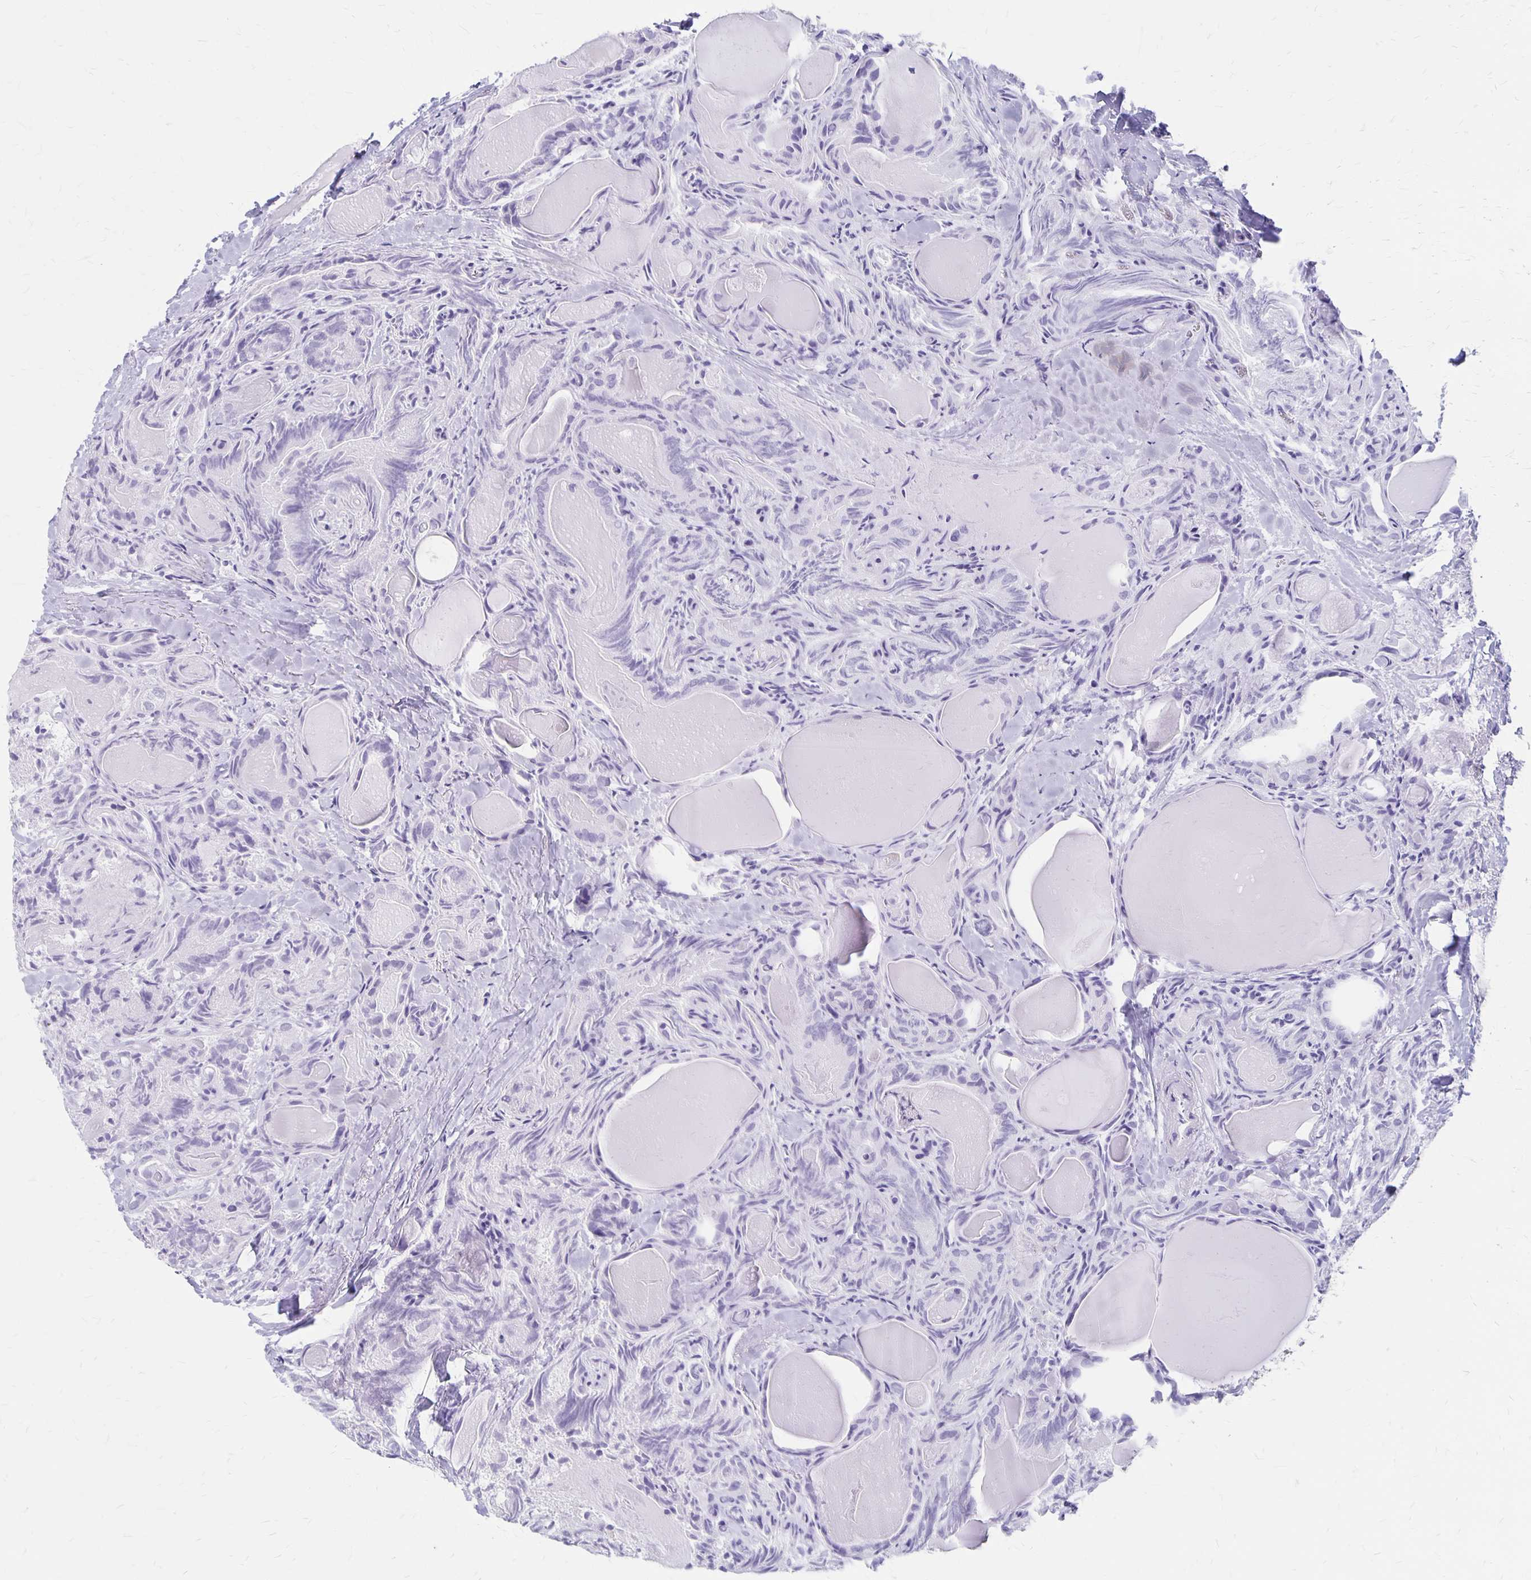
{"staining": {"intensity": "negative", "quantity": "none", "location": "none"}, "tissue": "thyroid cancer", "cell_type": "Tumor cells", "image_type": "cancer", "snomed": [{"axis": "morphology", "description": "Papillary adenocarcinoma, NOS"}, {"axis": "topography", "description": "Thyroid gland"}], "caption": "Immunohistochemistry histopathology image of neoplastic tissue: papillary adenocarcinoma (thyroid) stained with DAB (3,3'-diaminobenzidine) displays no significant protein staining in tumor cells. Nuclei are stained in blue.", "gene": "MAGEC2", "patient": {"sex": "female", "age": 75}}